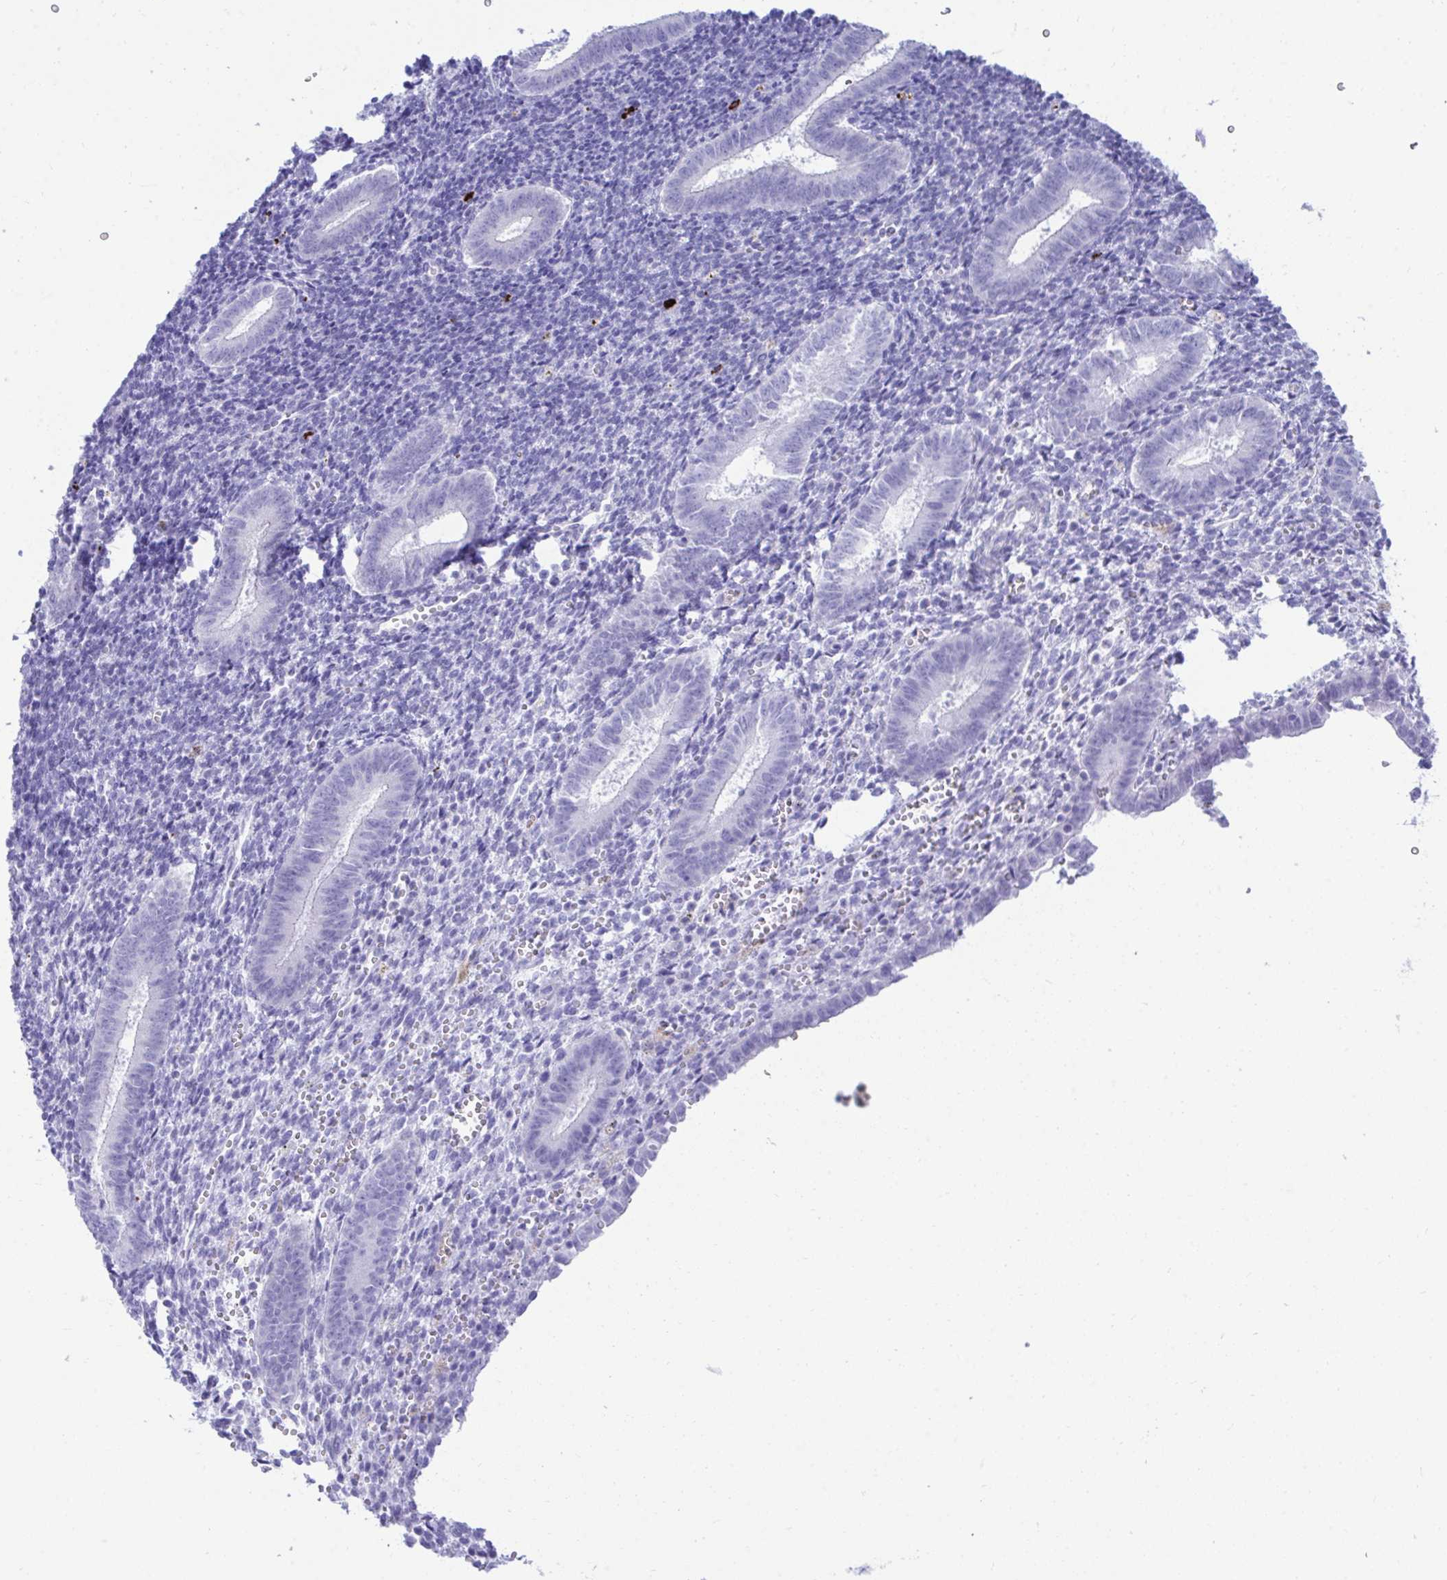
{"staining": {"intensity": "negative", "quantity": "none", "location": "none"}, "tissue": "endometrium", "cell_type": "Cells in endometrial stroma", "image_type": "normal", "snomed": [{"axis": "morphology", "description": "Normal tissue, NOS"}, {"axis": "topography", "description": "Endometrium"}], "caption": "Protein analysis of unremarkable endometrium demonstrates no significant staining in cells in endometrial stroma. (Brightfield microscopy of DAB (3,3'-diaminobenzidine) immunohistochemistry (IHC) at high magnification).", "gene": "SHISA8", "patient": {"sex": "female", "age": 25}}